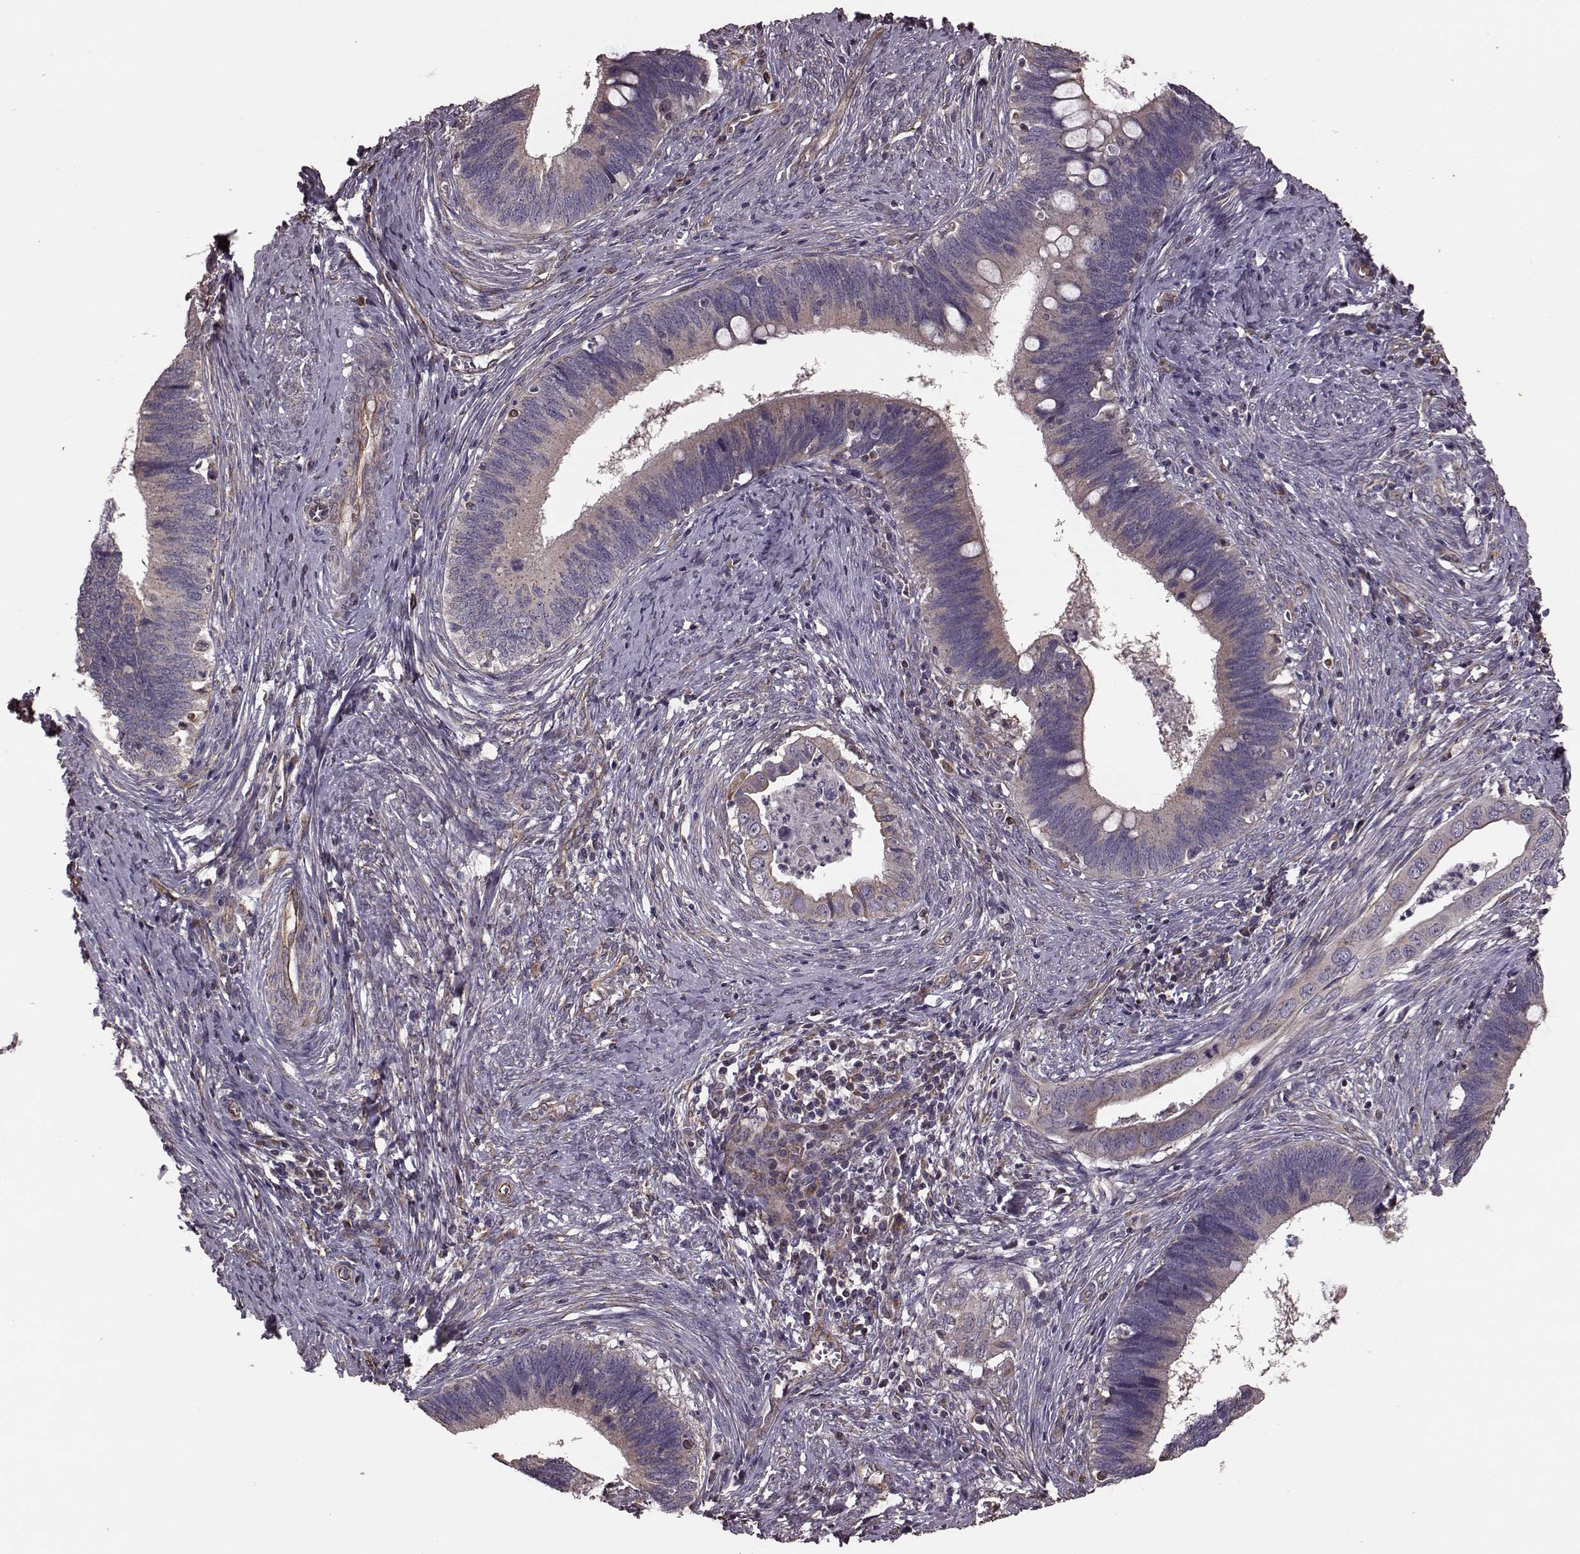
{"staining": {"intensity": "negative", "quantity": "none", "location": "none"}, "tissue": "cervical cancer", "cell_type": "Tumor cells", "image_type": "cancer", "snomed": [{"axis": "morphology", "description": "Adenocarcinoma, NOS"}, {"axis": "topography", "description": "Cervix"}], "caption": "A high-resolution histopathology image shows immunohistochemistry staining of cervical adenocarcinoma, which reveals no significant expression in tumor cells.", "gene": "NTF3", "patient": {"sex": "female", "age": 42}}